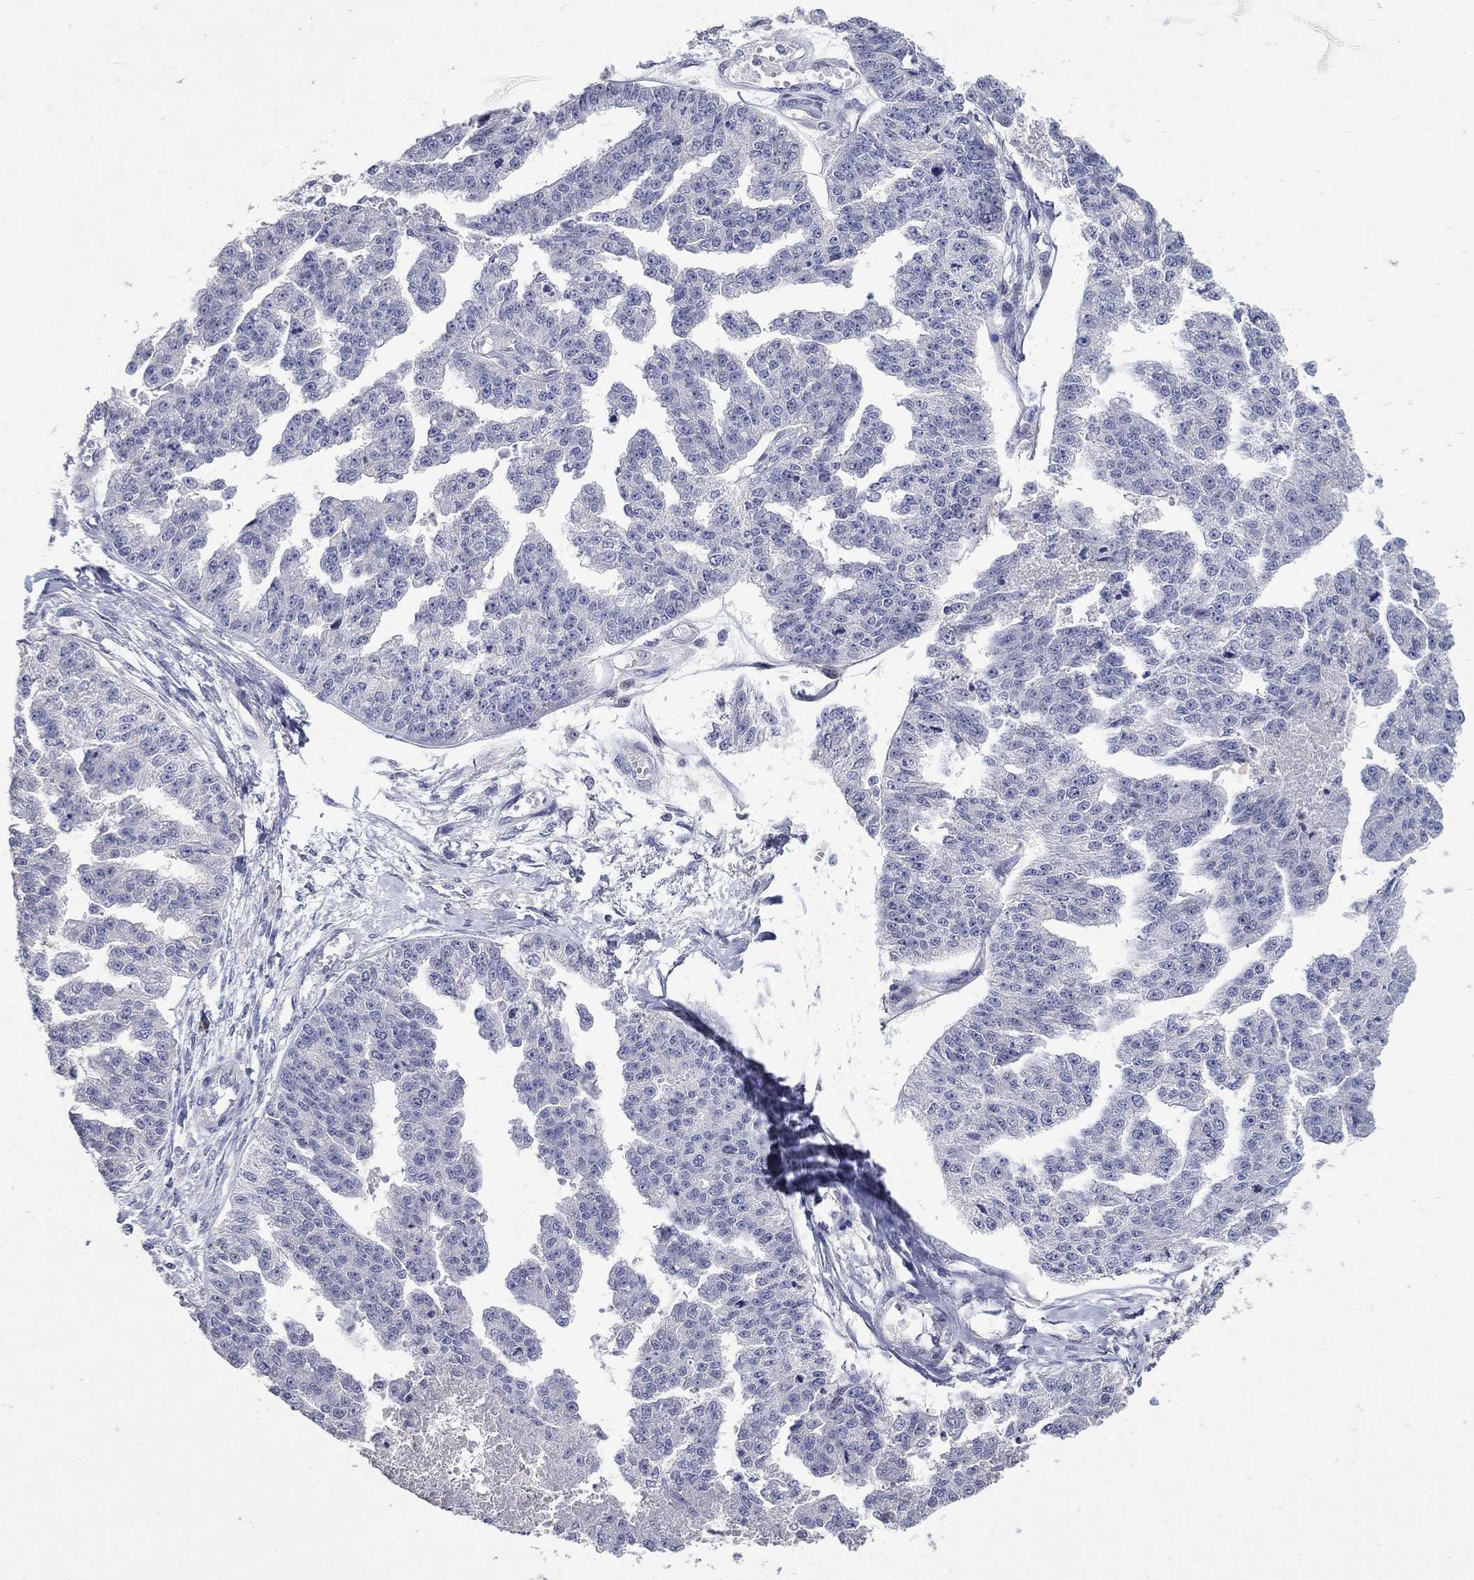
{"staining": {"intensity": "negative", "quantity": "none", "location": "none"}, "tissue": "ovarian cancer", "cell_type": "Tumor cells", "image_type": "cancer", "snomed": [{"axis": "morphology", "description": "Cystadenocarcinoma, serous, NOS"}, {"axis": "topography", "description": "Ovary"}], "caption": "The photomicrograph demonstrates no significant positivity in tumor cells of ovarian cancer (serous cystadenocarcinoma).", "gene": "CETN1", "patient": {"sex": "female", "age": 58}}